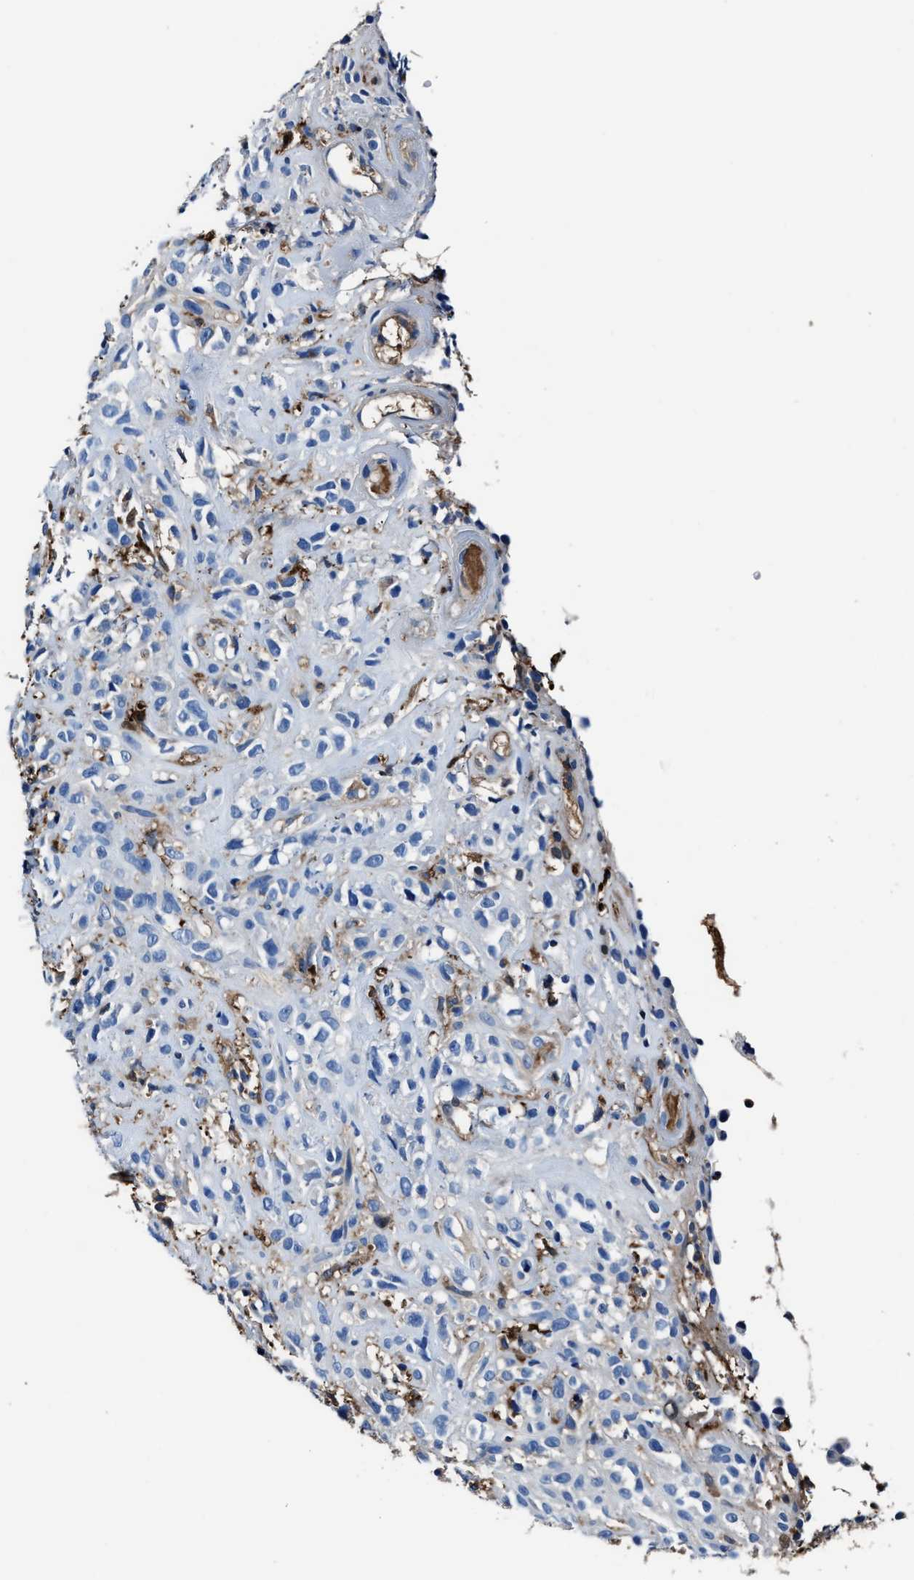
{"staining": {"intensity": "negative", "quantity": "none", "location": "none"}, "tissue": "head and neck cancer", "cell_type": "Tumor cells", "image_type": "cancer", "snomed": [{"axis": "morphology", "description": "Normal tissue, NOS"}, {"axis": "morphology", "description": "Squamous cell carcinoma, NOS"}, {"axis": "topography", "description": "Cartilage tissue"}, {"axis": "topography", "description": "Head-Neck"}], "caption": "The micrograph reveals no significant staining in tumor cells of head and neck cancer. The staining is performed using DAB (3,3'-diaminobenzidine) brown chromogen with nuclei counter-stained in using hematoxylin.", "gene": "FTL", "patient": {"sex": "male", "age": 62}}